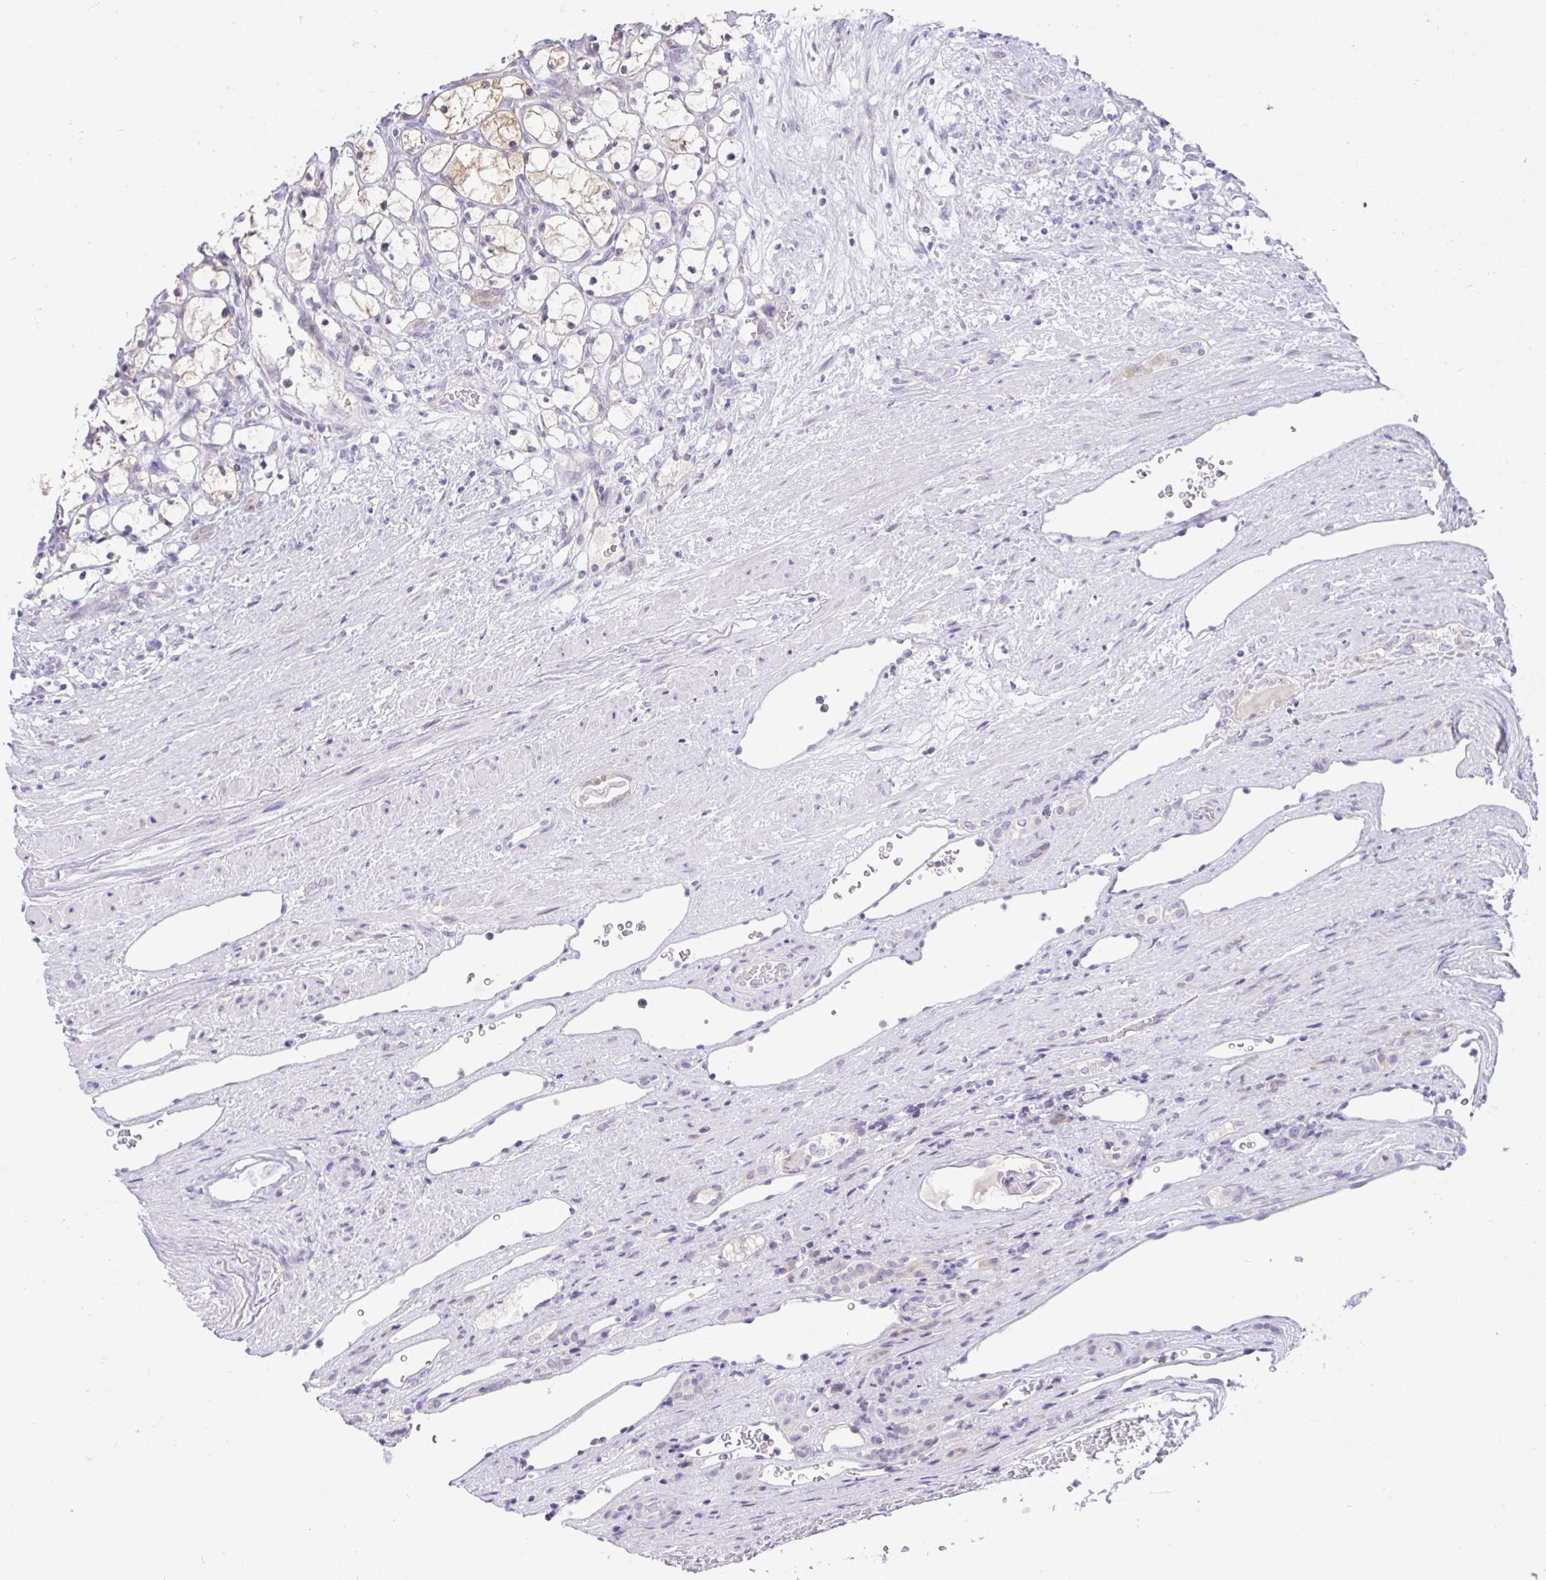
{"staining": {"intensity": "weak", "quantity": "25%-75%", "location": "cytoplasmic/membranous"}, "tissue": "renal cancer", "cell_type": "Tumor cells", "image_type": "cancer", "snomed": [{"axis": "morphology", "description": "Adenocarcinoma, NOS"}, {"axis": "topography", "description": "Kidney"}], "caption": "This is an image of immunohistochemistry (IHC) staining of renal adenocarcinoma, which shows weak expression in the cytoplasmic/membranous of tumor cells.", "gene": "EPOP", "patient": {"sex": "female", "age": 69}}